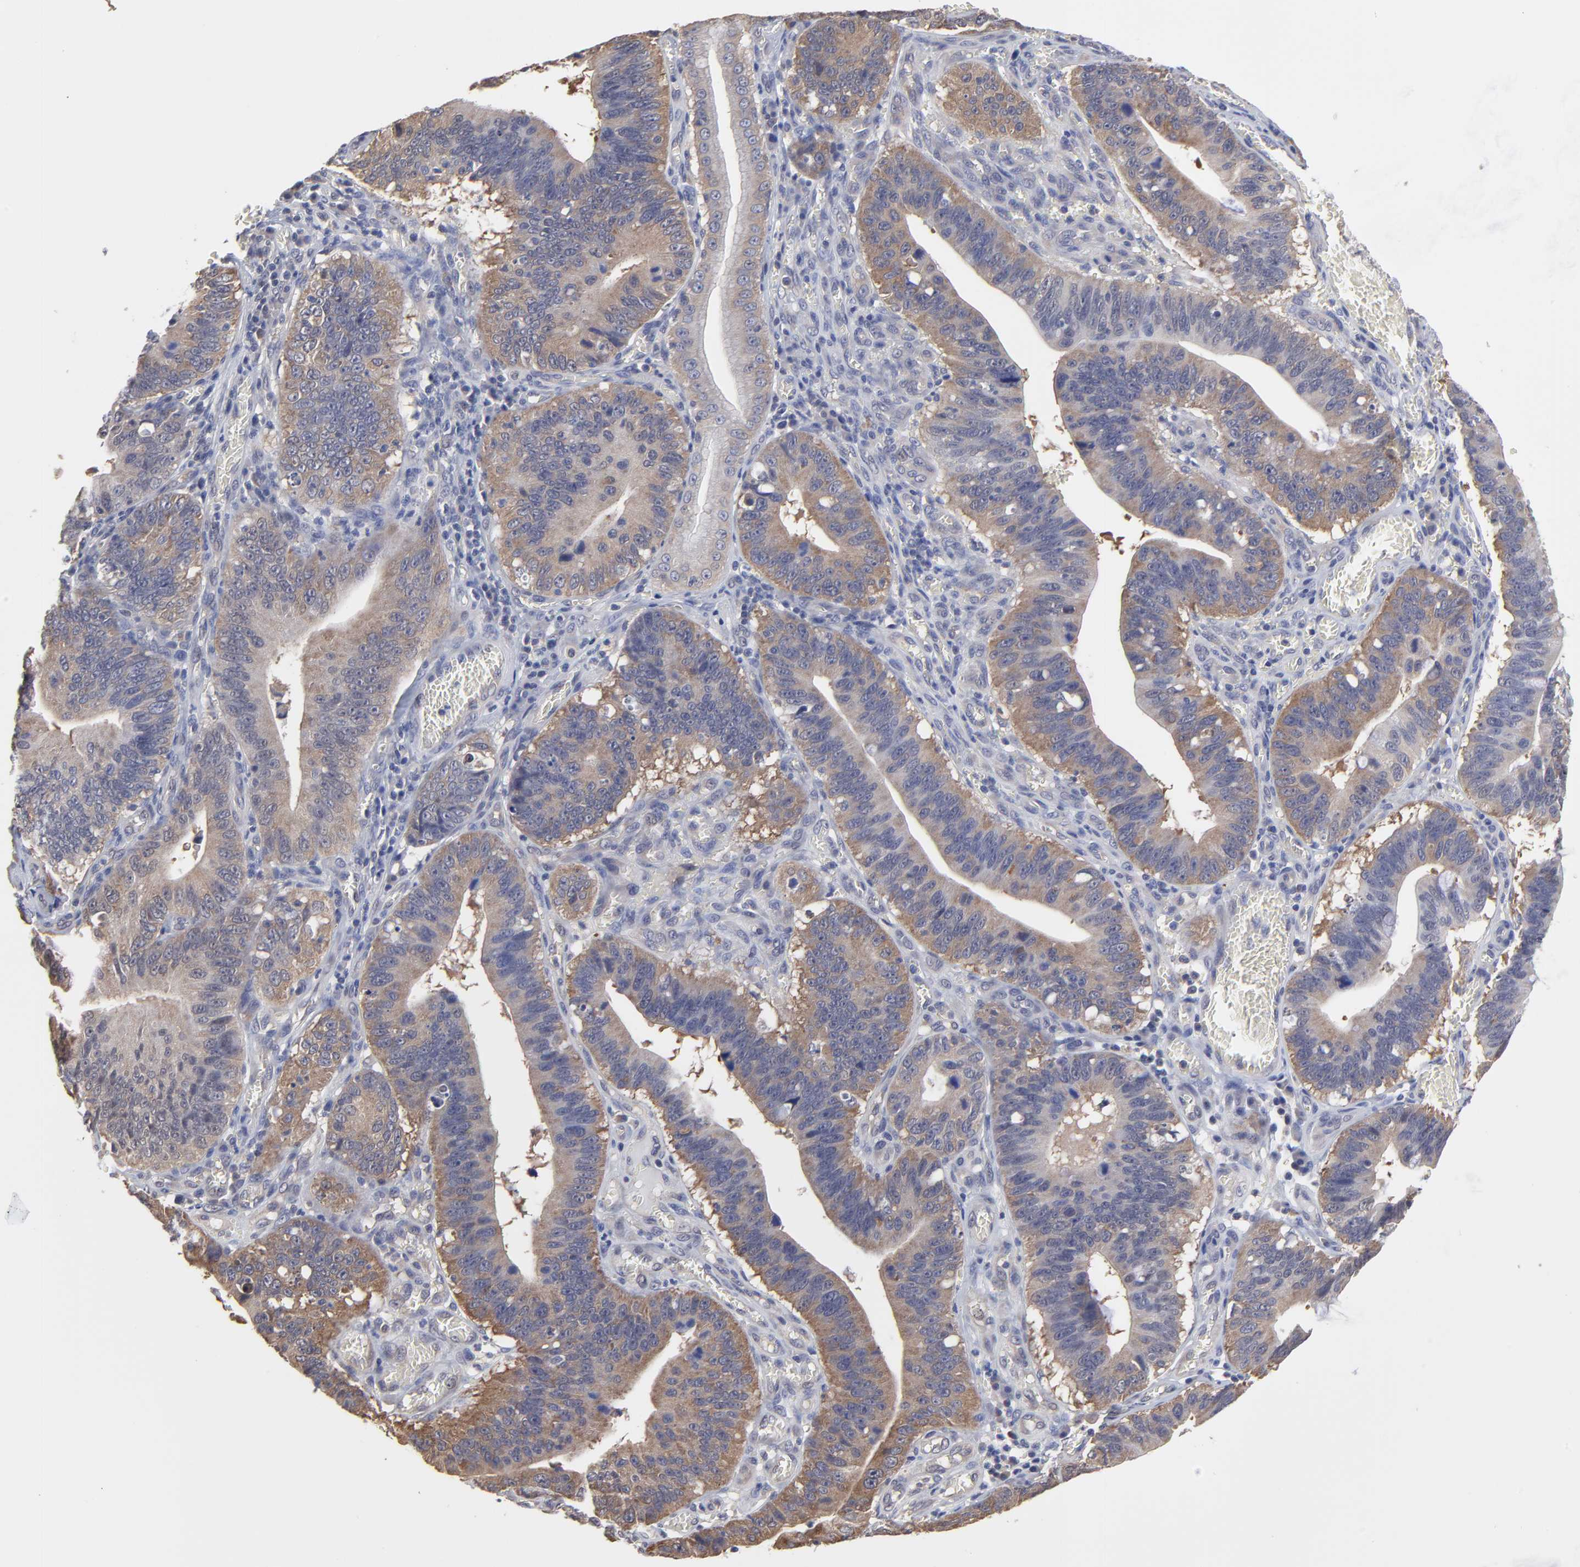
{"staining": {"intensity": "weak", "quantity": "25%-75%", "location": "cytoplasmic/membranous"}, "tissue": "stomach cancer", "cell_type": "Tumor cells", "image_type": "cancer", "snomed": [{"axis": "morphology", "description": "Adenocarcinoma, NOS"}, {"axis": "topography", "description": "Stomach"}, {"axis": "topography", "description": "Gastric cardia"}], "caption": "Adenocarcinoma (stomach) stained for a protein displays weak cytoplasmic/membranous positivity in tumor cells. The staining was performed using DAB, with brown indicating positive protein expression. Nuclei are stained blue with hematoxylin.", "gene": "CCT2", "patient": {"sex": "male", "age": 59}}